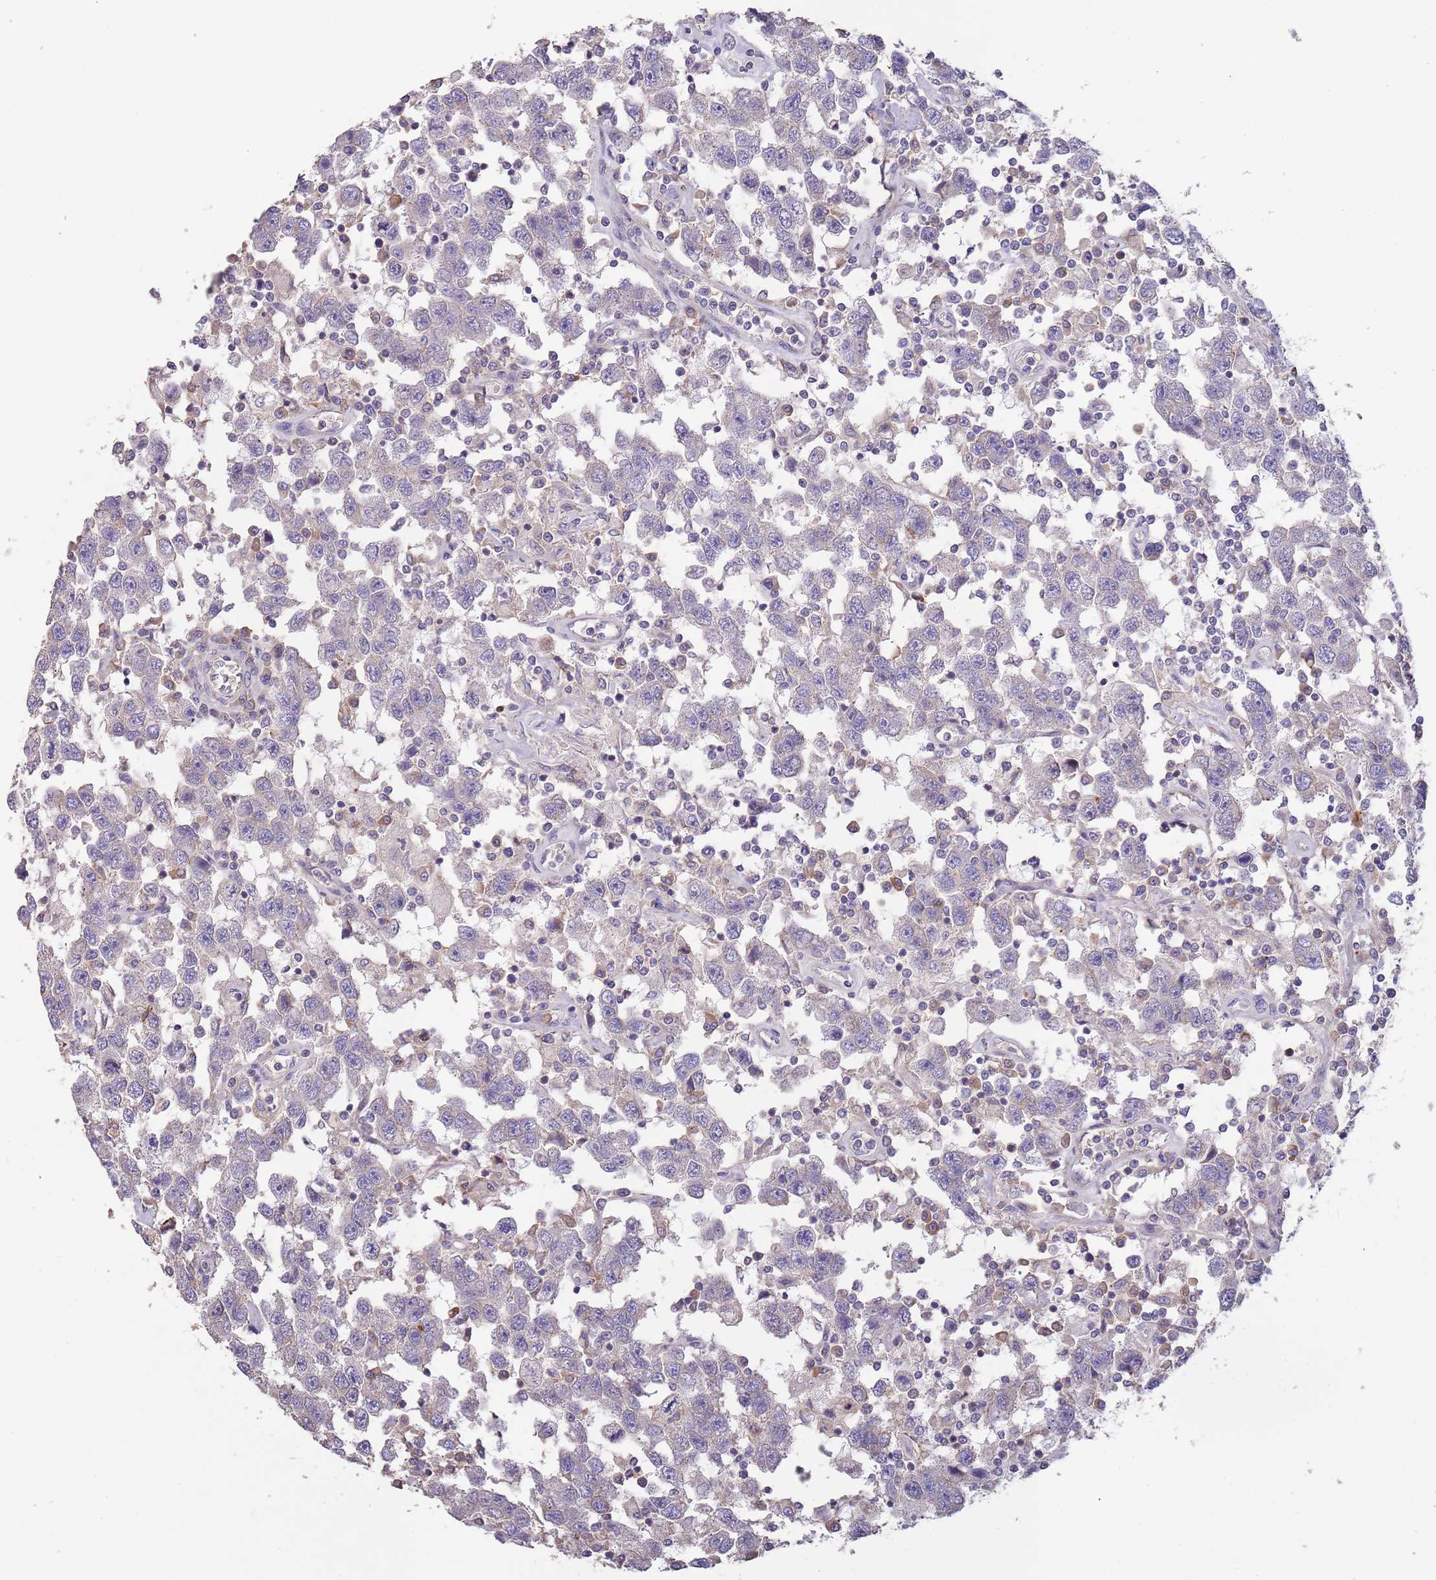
{"staining": {"intensity": "weak", "quantity": "<25%", "location": "cytoplasmic/membranous"}, "tissue": "testis cancer", "cell_type": "Tumor cells", "image_type": "cancer", "snomed": [{"axis": "morphology", "description": "Seminoma, NOS"}, {"axis": "topography", "description": "Testis"}], "caption": "The micrograph exhibits no significant staining in tumor cells of testis cancer. (DAB (3,3'-diaminobenzidine) immunohistochemistry with hematoxylin counter stain).", "gene": "SUSD1", "patient": {"sex": "male", "age": 41}}